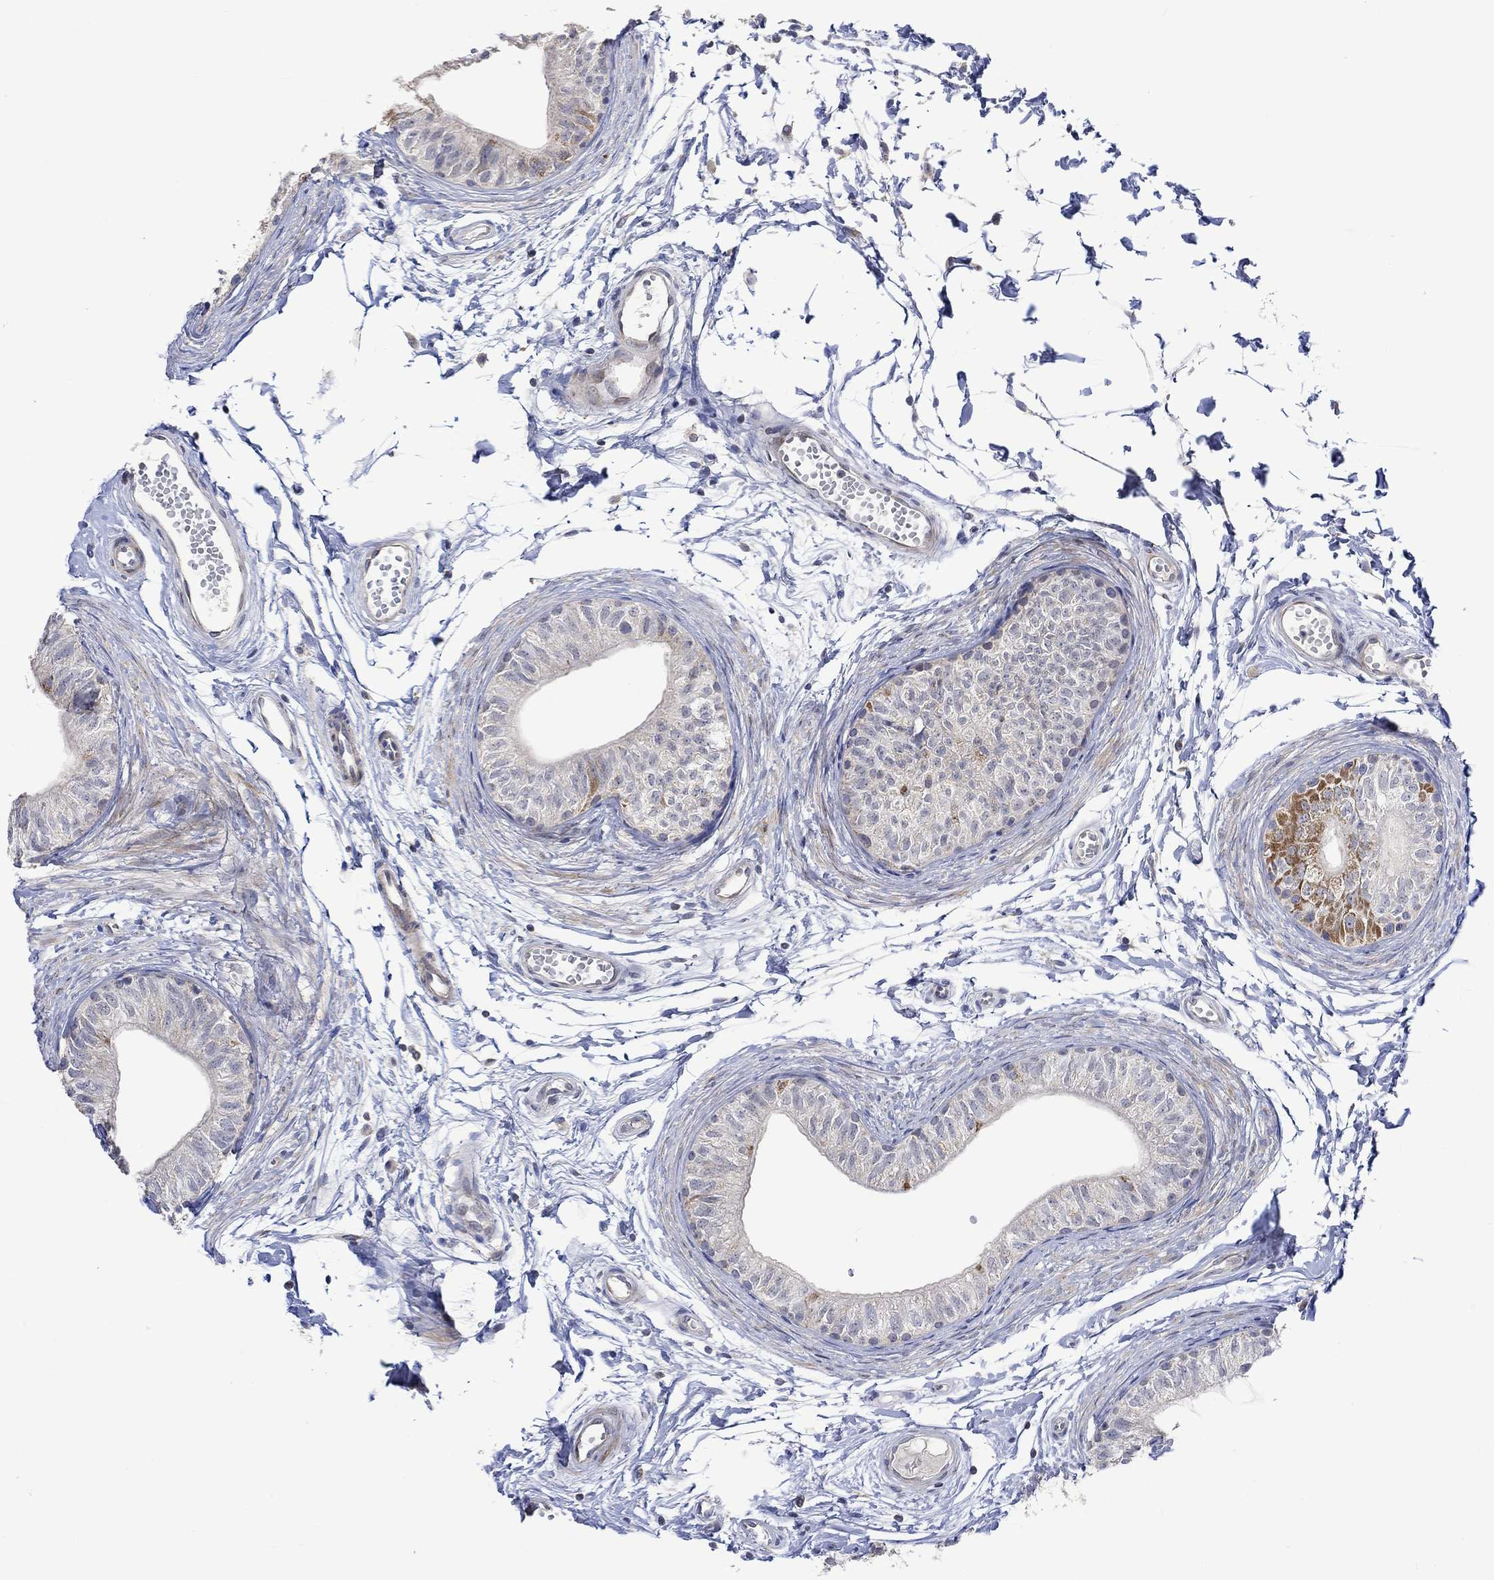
{"staining": {"intensity": "moderate", "quantity": "<25%", "location": "cytoplasmic/membranous"}, "tissue": "epididymis", "cell_type": "Glandular cells", "image_type": "normal", "snomed": [{"axis": "morphology", "description": "Normal tissue, NOS"}, {"axis": "topography", "description": "Epididymis"}], "caption": "Protein staining of normal epididymis exhibits moderate cytoplasmic/membranous positivity in about <25% of glandular cells. Nuclei are stained in blue.", "gene": "SLC48A1", "patient": {"sex": "male", "age": 22}}